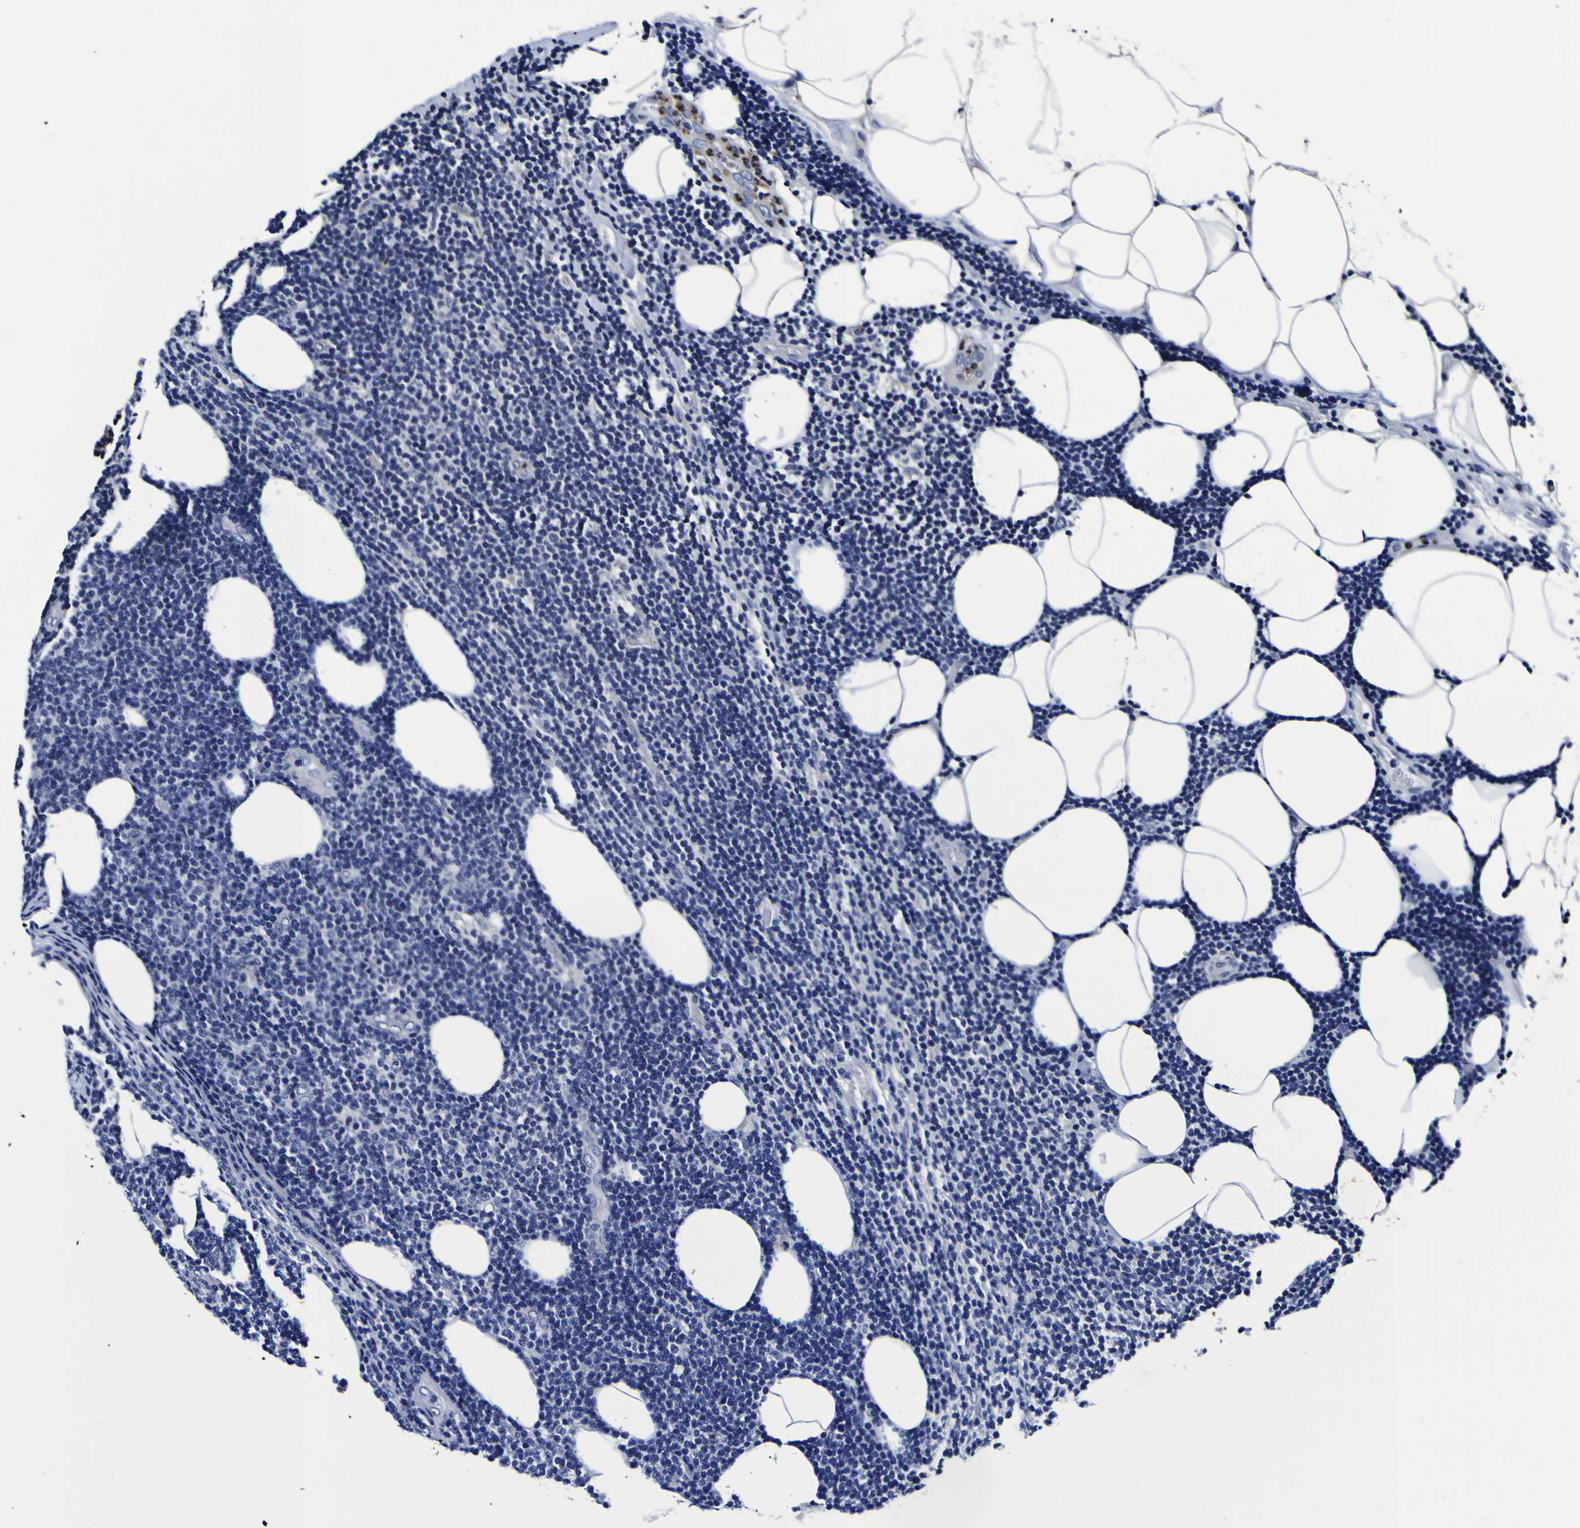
{"staining": {"intensity": "negative", "quantity": "none", "location": "none"}, "tissue": "lymphoma", "cell_type": "Tumor cells", "image_type": "cancer", "snomed": [{"axis": "morphology", "description": "Malignant lymphoma, non-Hodgkin's type, Low grade"}, {"axis": "topography", "description": "Lymph node"}], "caption": "Immunohistochemistry of human low-grade malignant lymphoma, non-Hodgkin's type demonstrates no positivity in tumor cells. (Brightfield microscopy of DAB IHC at high magnification).", "gene": "PANK4", "patient": {"sex": "male", "age": 66}}